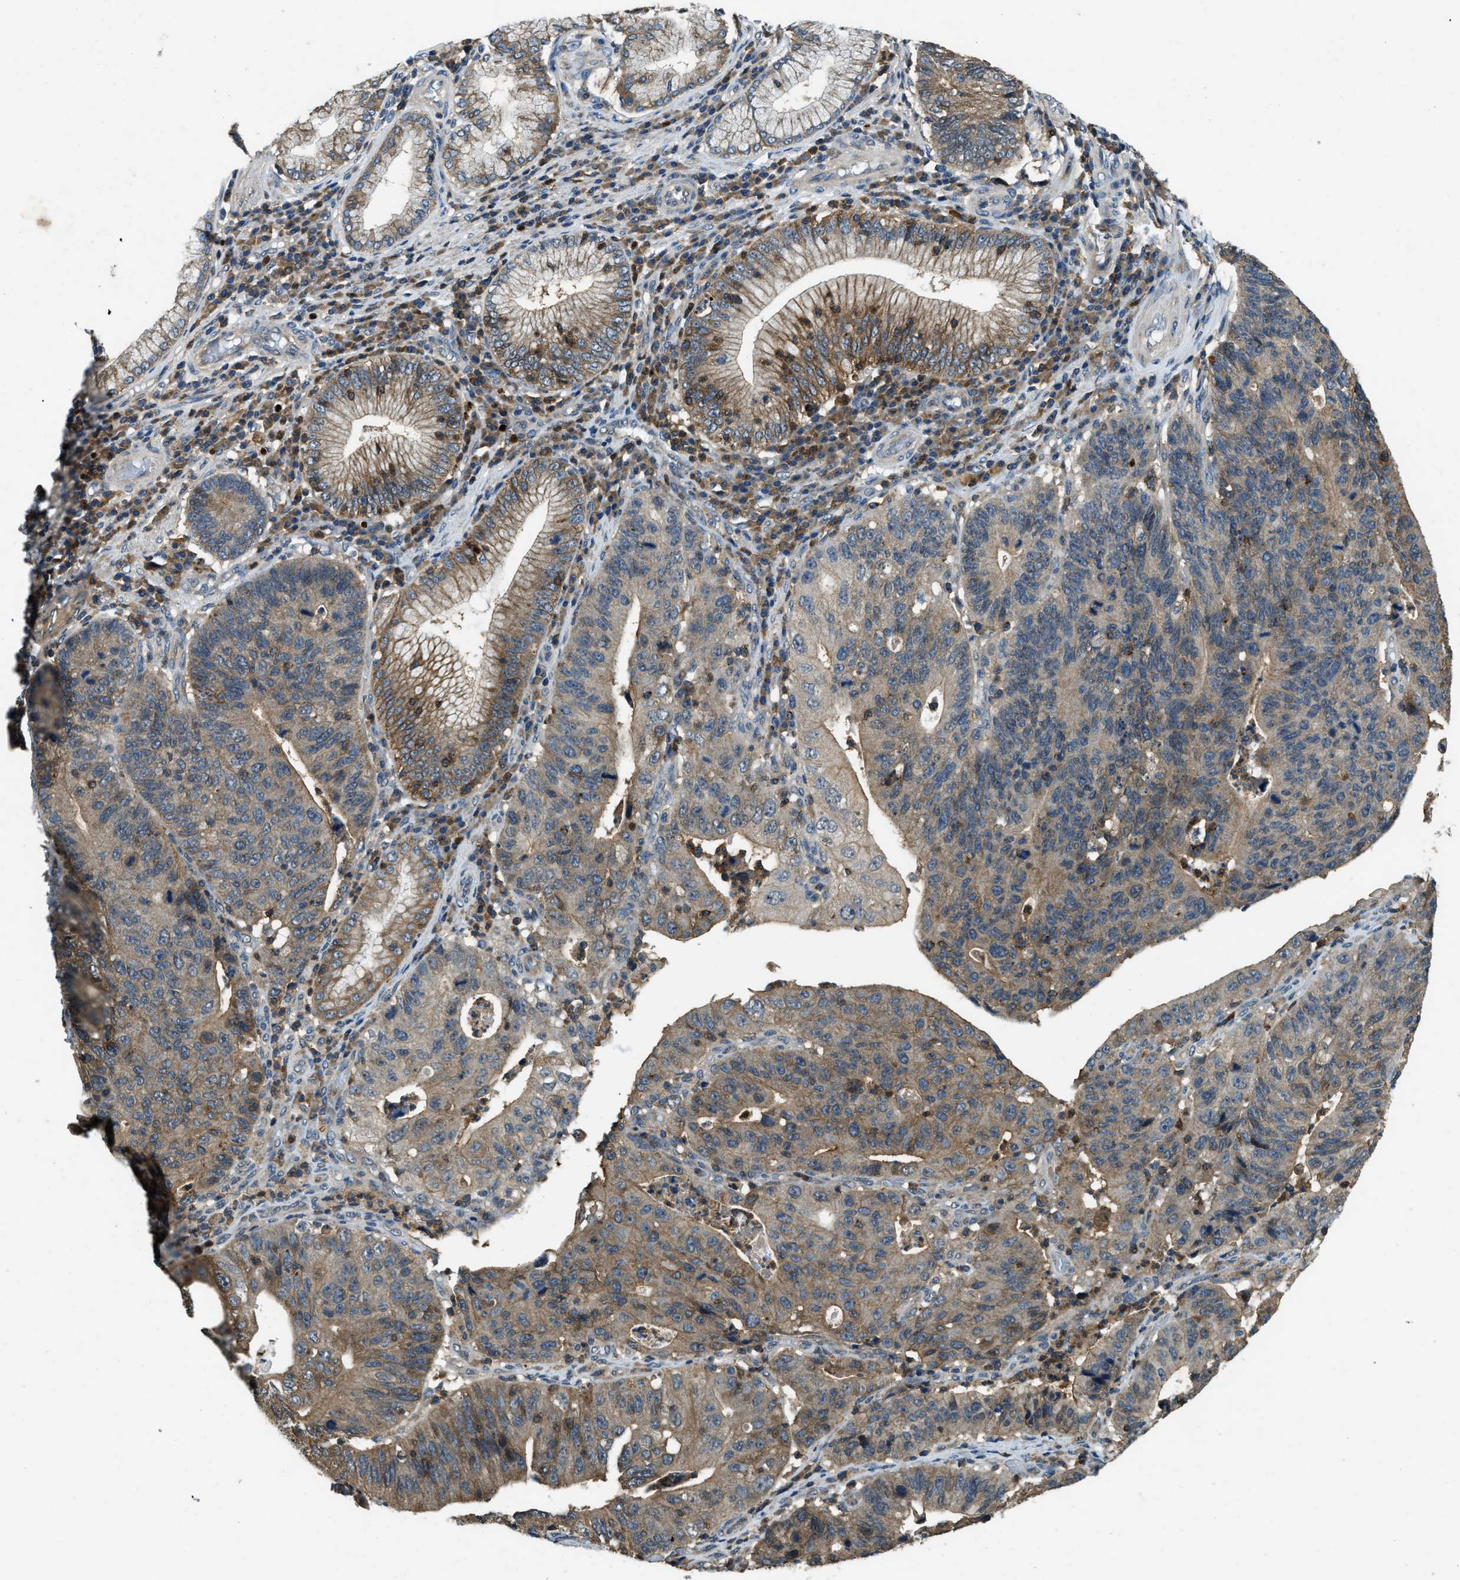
{"staining": {"intensity": "weak", "quantity": ">75%", "location": "cytoplasmic/membranous"}, "tissue": "stomach cancer", "cell_type": "Tumor cells", "image_type": "cancer", "snomed": [{"axis": "morphology", "description": "Adenocarcinoma, NOS"}, {"axis": "topography", "description": "Stomach"}], "caption": "Immunohistochemistry (DAB (3,3'-diaminobenzidine)) staining of human stomach adenocarcinoma demonstrates weak cytoplasmic/membranous protein staining in about >75% of tumor cells. The staining was performed using DAB (3,3'-diaminobenzidine), with brown indicating positive protein expression. Nuclei are stained blue with hematoxylin.", "gene": "ATP8B1", "patient": {"sex": "male", "age": 59}}